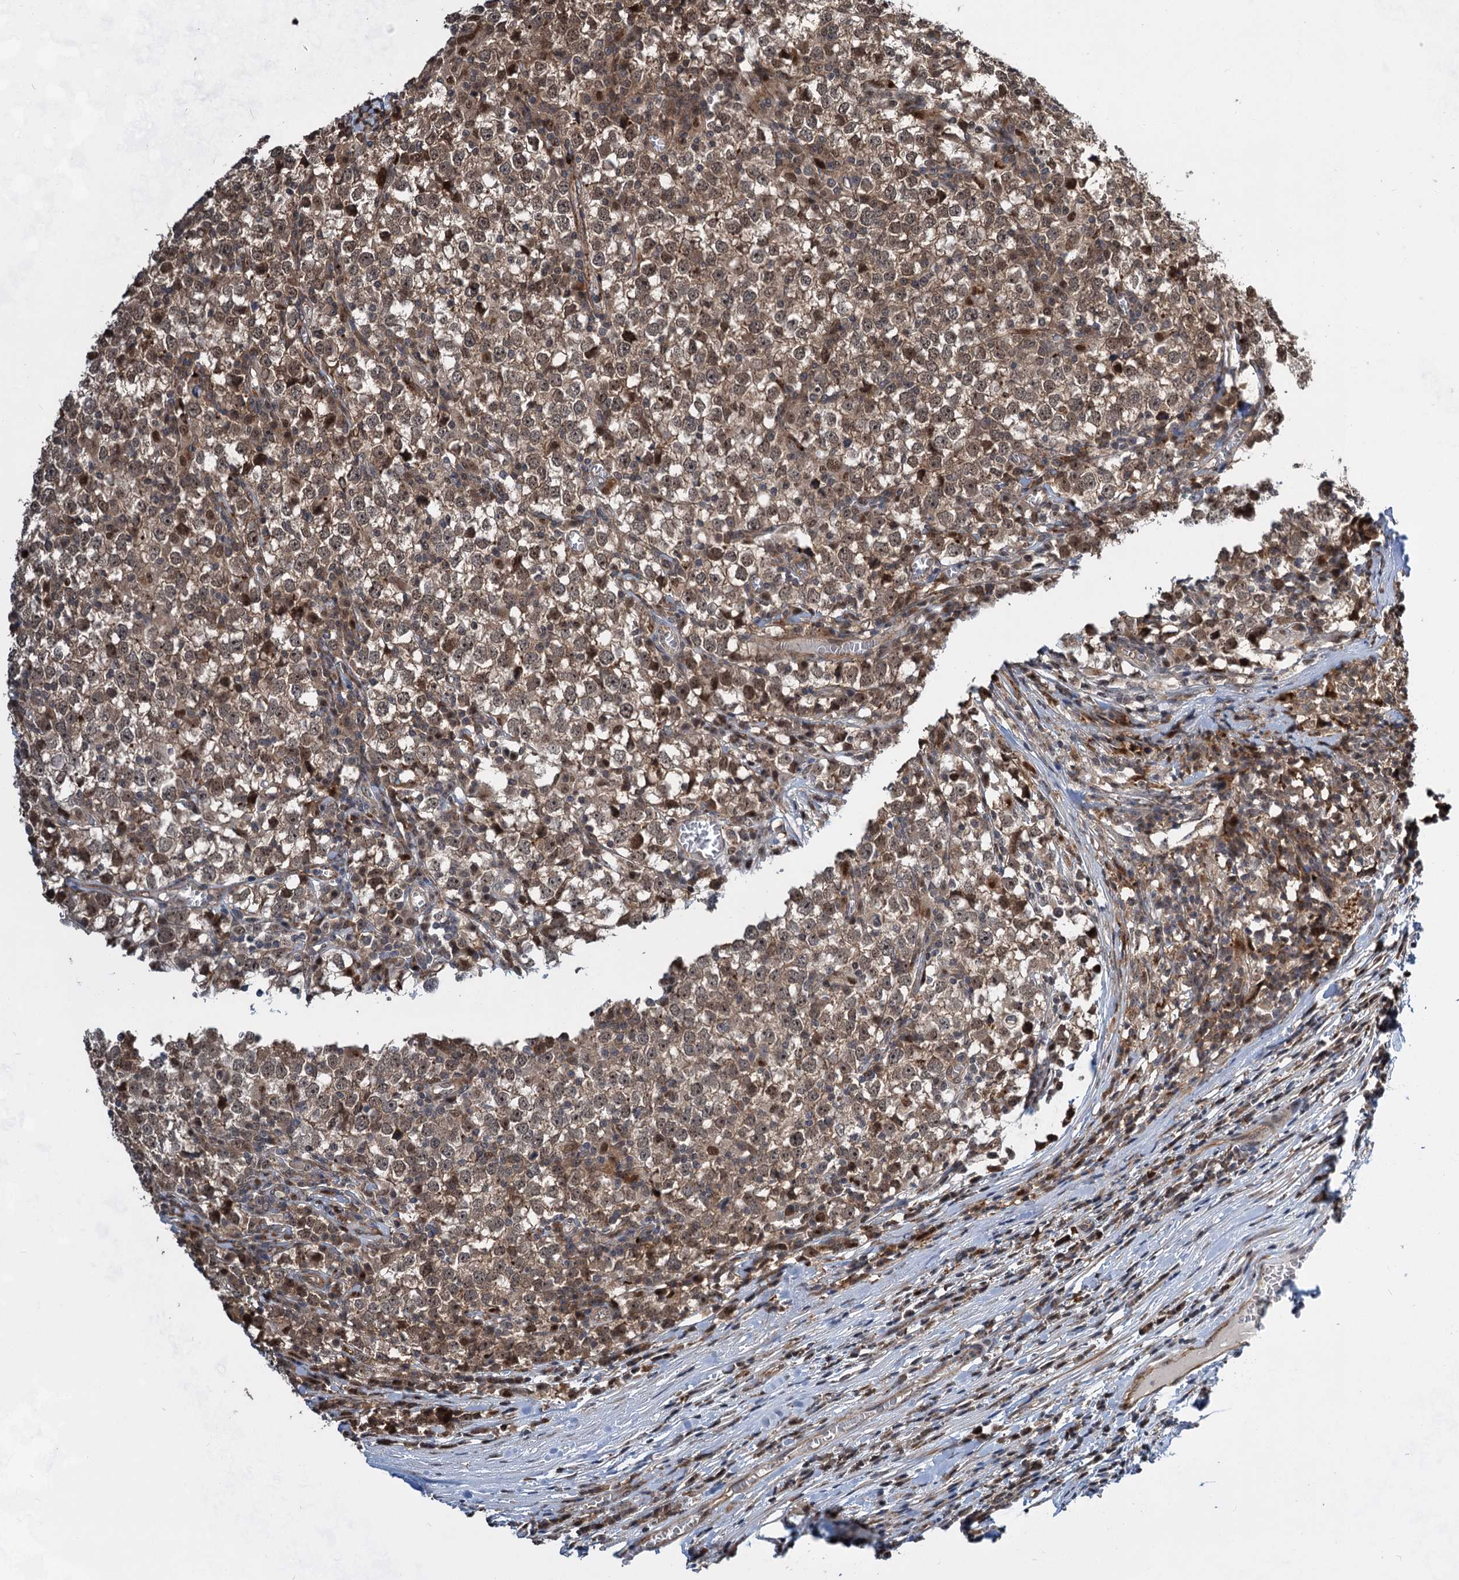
{"staining": {"intensity": "moderate", "quantity": ">75%", "location": "cytoplasmic/membranous,nuclear"}, "tissue": "testis cancer", "cell_type": "Tumor cells", "image_type": "cancer", "snomed": [{"axis": "morphology", "description": "Seminoma, NOS"}, {"axis": "topography", "description": "Testis"}], "caption": "A photomicrograph of testis seminoma stained for a protein displays moderate cytoplasmic/membranous and nuclear brown staining in tumor cells. (Brightfield microscopy of DAB IHC at high magnification).", "gene": "GPBP1", "patient": {"sex": "male", "age": 65}}